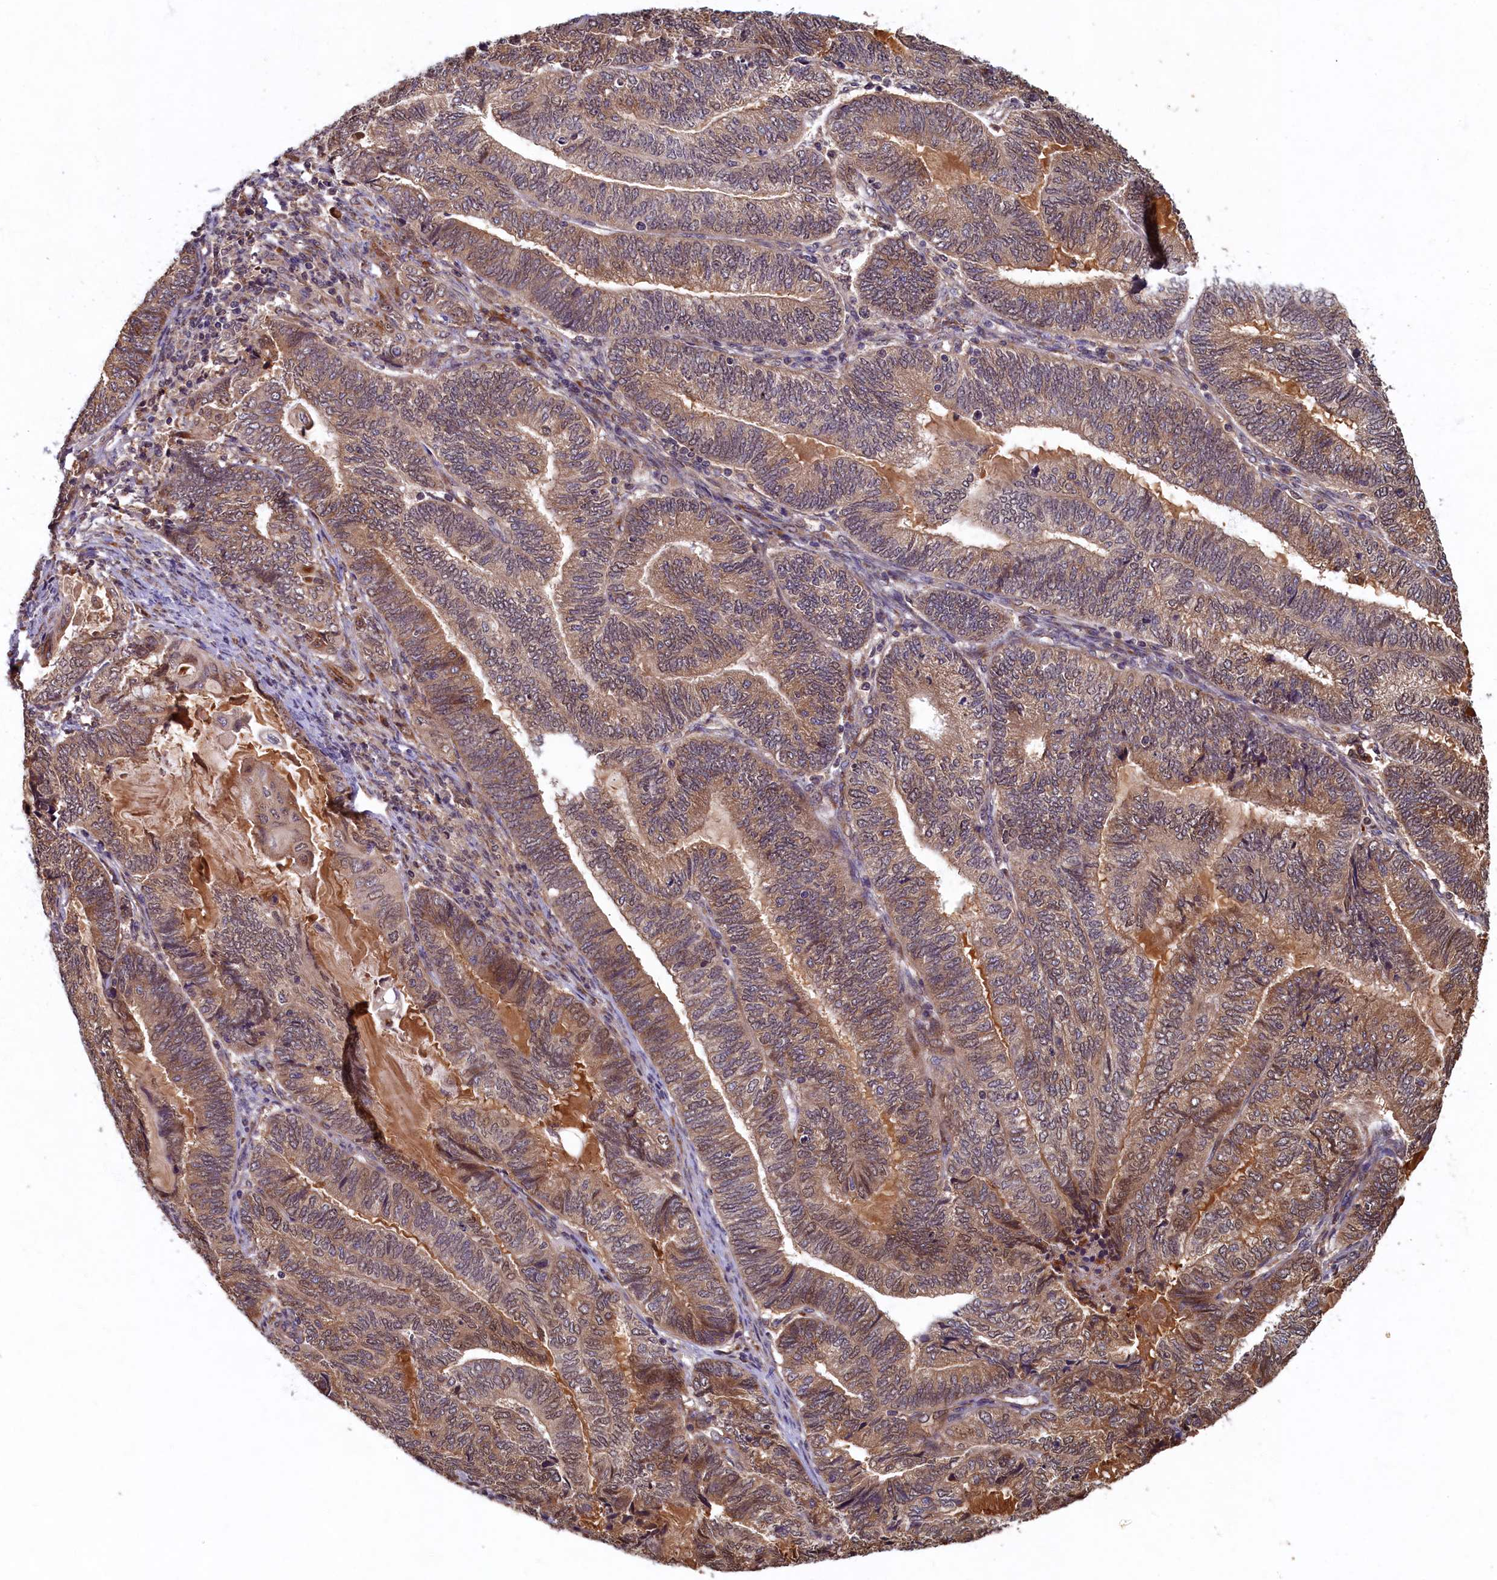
{"staining": {"intensity": "weak", "quantity": "25%-75%", "location": "cytoplasmic/membranous"}, "tissue": "endometrial cancer", "cell_type": "Tumor cells", "image_type": "cancer", "snomed": [{"axis": "morphology", "description": "Adenocarcinoma, NOS"}, {"axis": "topography", "description": "Uterus"}, {"axis": "topography", "description": "Endometrium"}], "caption": "This histopathology image reveals endometrial cancer stained with immunohistochemistry (IHC) to label a protein in brown. The cytoplasmic/membranous of tumor cells show weak positivity for the protein. Nuclei are counter-stained blue.", "gene": "LCMT2", "patient": {"sex": "female", "age": 70}}